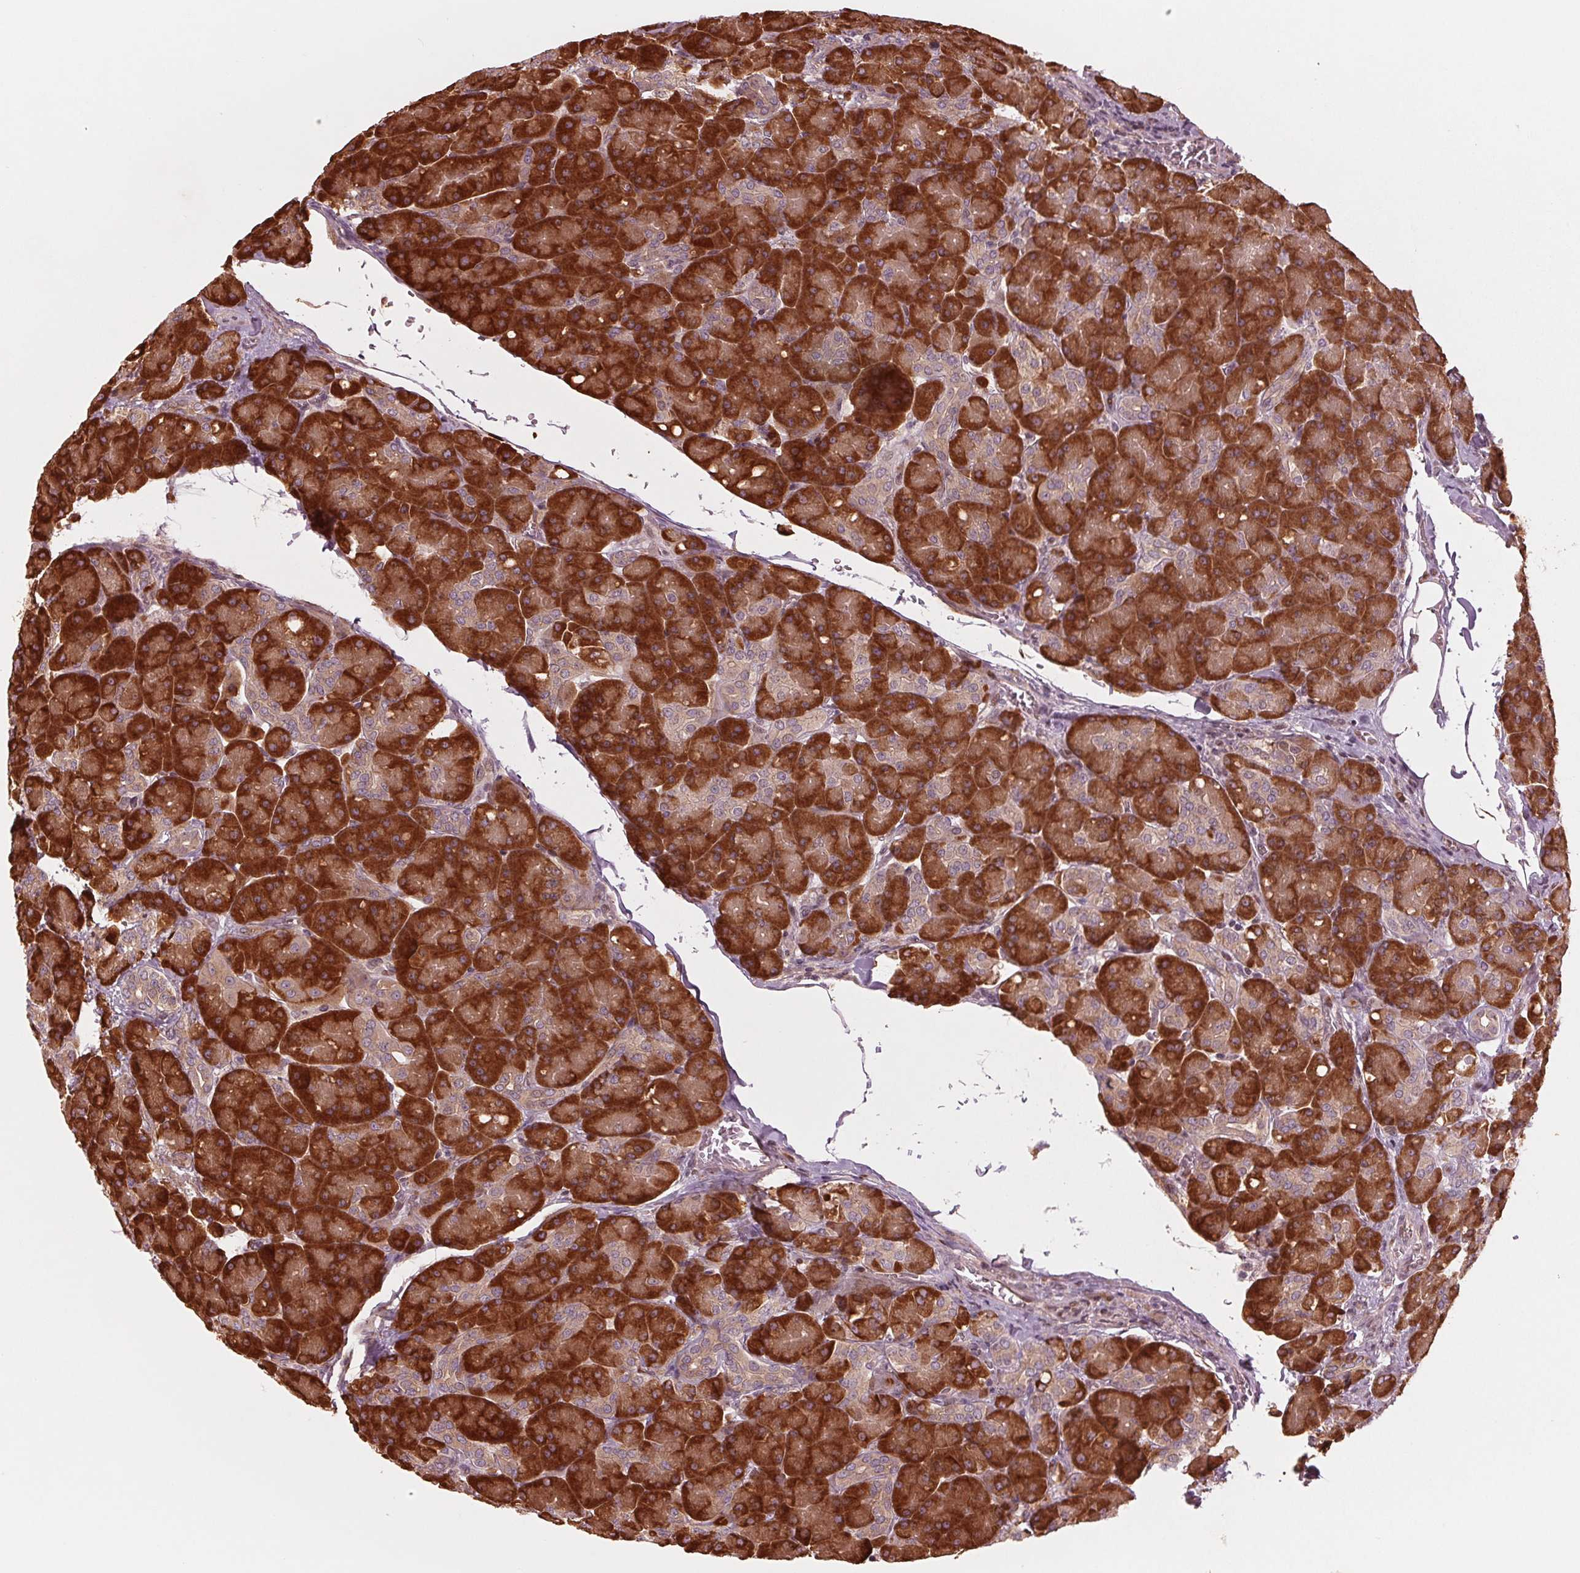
{"staining": {"intensity": "strong", "quantity": ">75%", "location": "cytoplasmic/membranous"}, "tissue": "pancreas", "cell_type": "Exocrine glandular cells", "image_type": "normal", "snomed": [{"axis": "morphology", "description": "Normal tissue, NOS"}, {"axis": "topography", "description": "Pancreas"}], "caption": "Brown immunohistochemical staining in normal human pancreas demonstrates strong cytoplasmic/membranous positivity in about >75% of exocrine glandular cells. Nuclei are stained in blue.", "gene": "CMIP", "patient": {"sex": "male", "age": 55}}